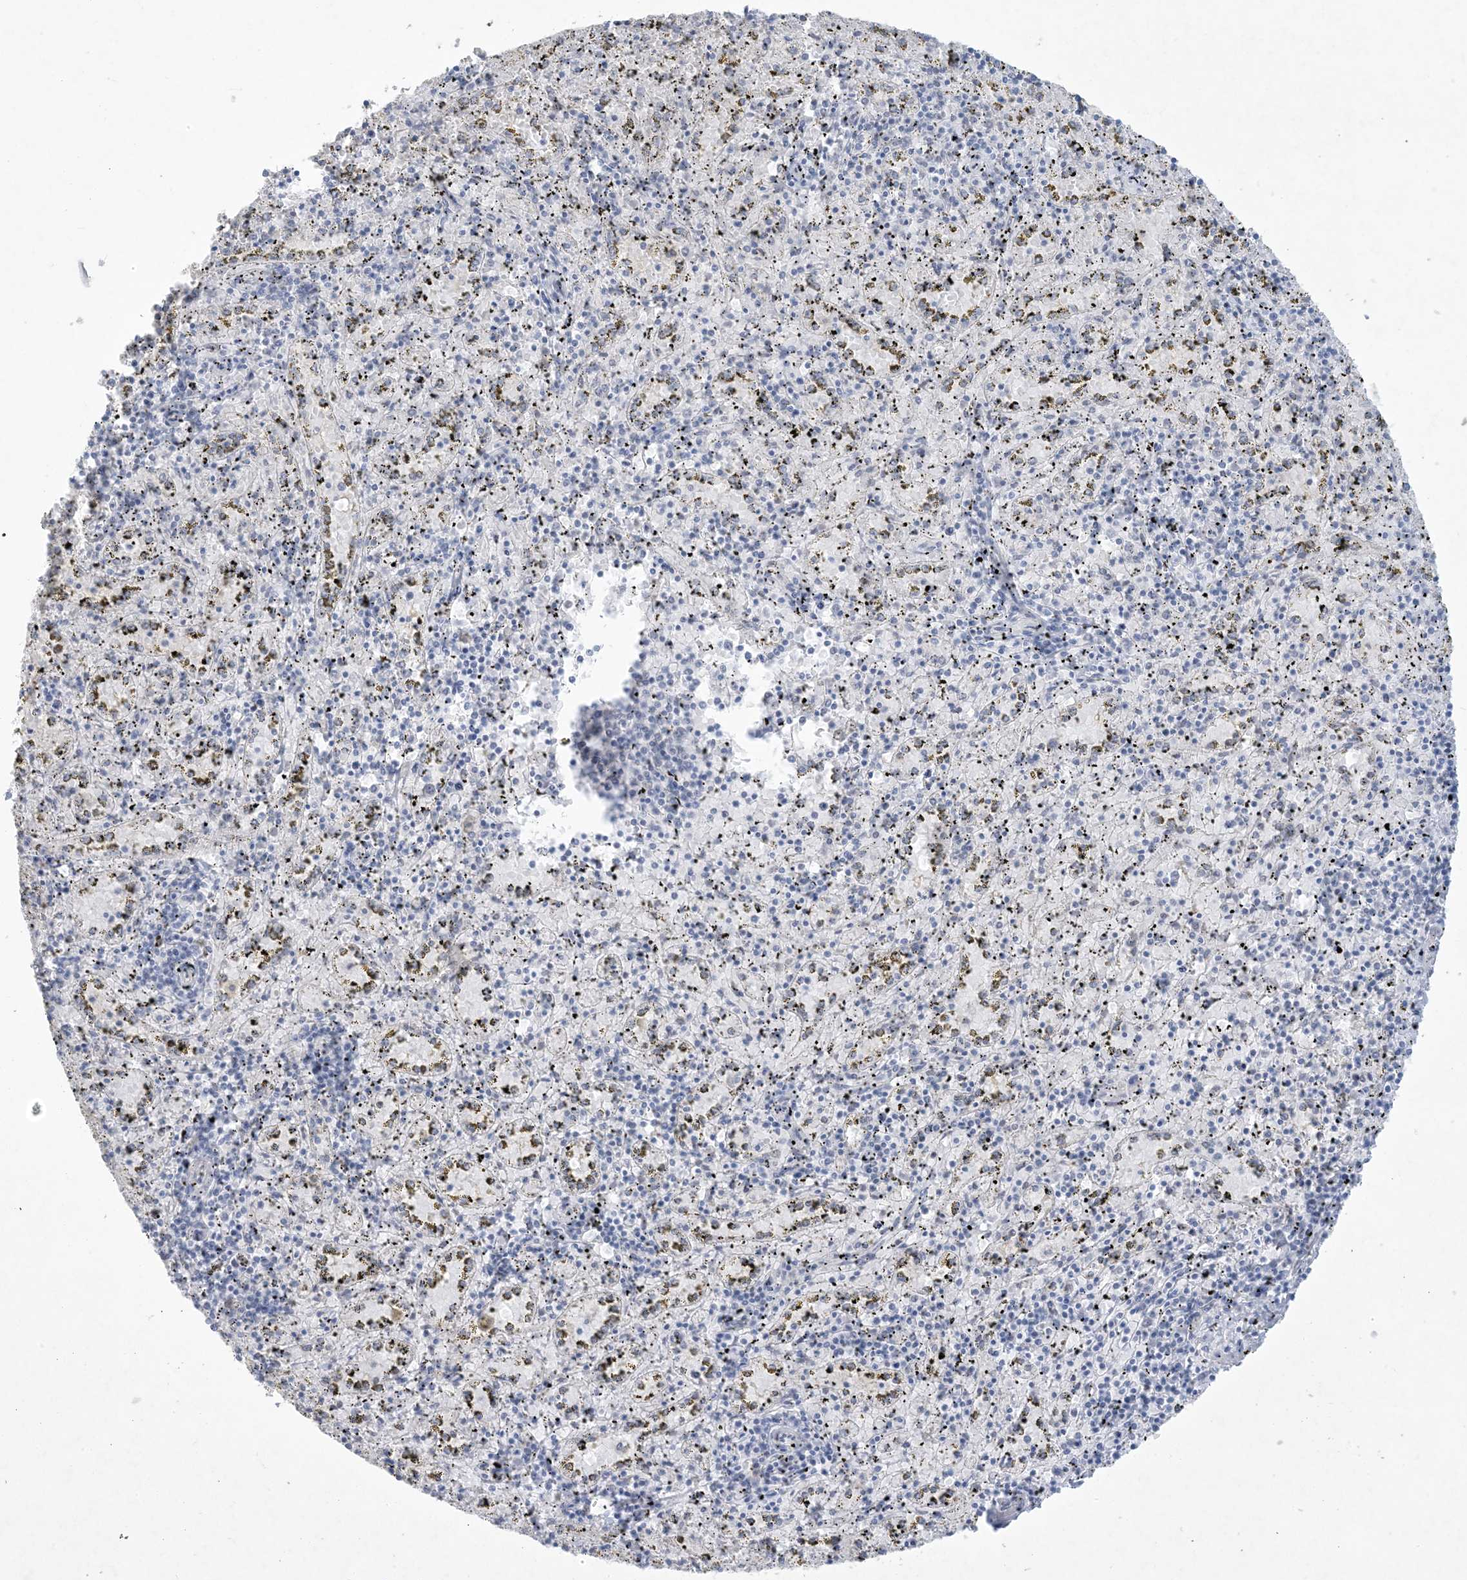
{"staining": {"intensity": "negative", "quantity": "none", "location": "none"}, "tissue": "spleen", "cell_type": "Cells in red pulp", "image_type": "normal", "snomed": [{"axis": "morphology", "description": "Normal tissue, NOS"}, {"axis": "topography", "description": "Spleen"}], "caption": "Spleen was stained to show a protein in brown. There is no significant positivity in cells in red pulp. (DAB (3,3'-diaminobenzidine) immunohistochemistry visualized using brightfield microscopy, high magnification).", "gene": "HOMEZ", "patient": {"sex": "male", "age": 11}}